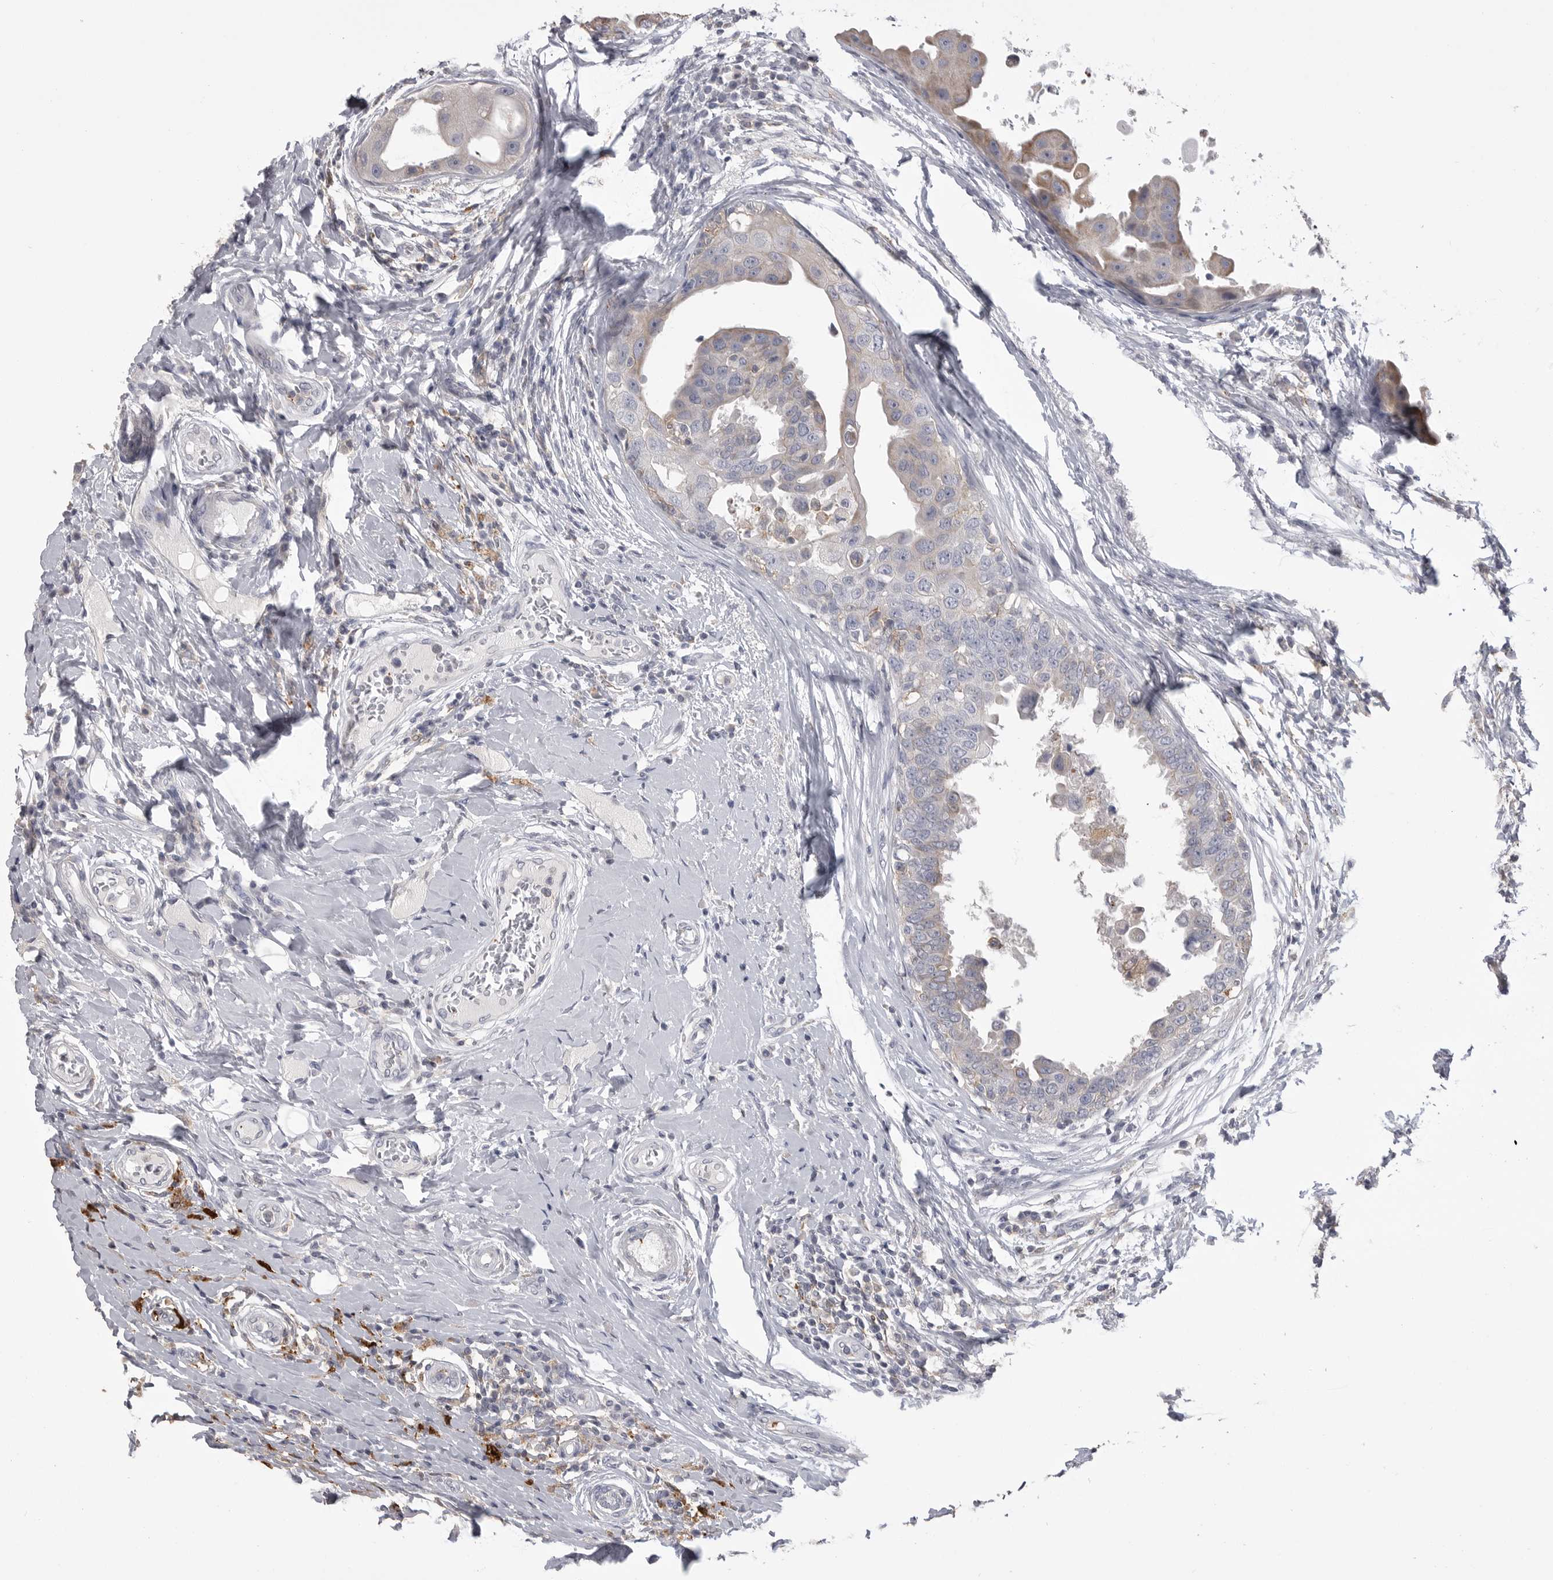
{"staining": {"intensity": "negative", "quantity": "none", "location": "none"}, "tissue": "breast cancer", "cell_type": "Tumor cells", "image_type": "cancer", "snomed": [{"axis": "morphology", "description": "Duct carcinoma"}, {"axis": "topography", "description": "Breast"}], "caption": "Invasive ductal carcinoma (breast) was stained to show a protein in brown. There is no significant positivity in tumor cells.", "gene": "CMTM6", "patient": {"sex": "female", "age": 27}}